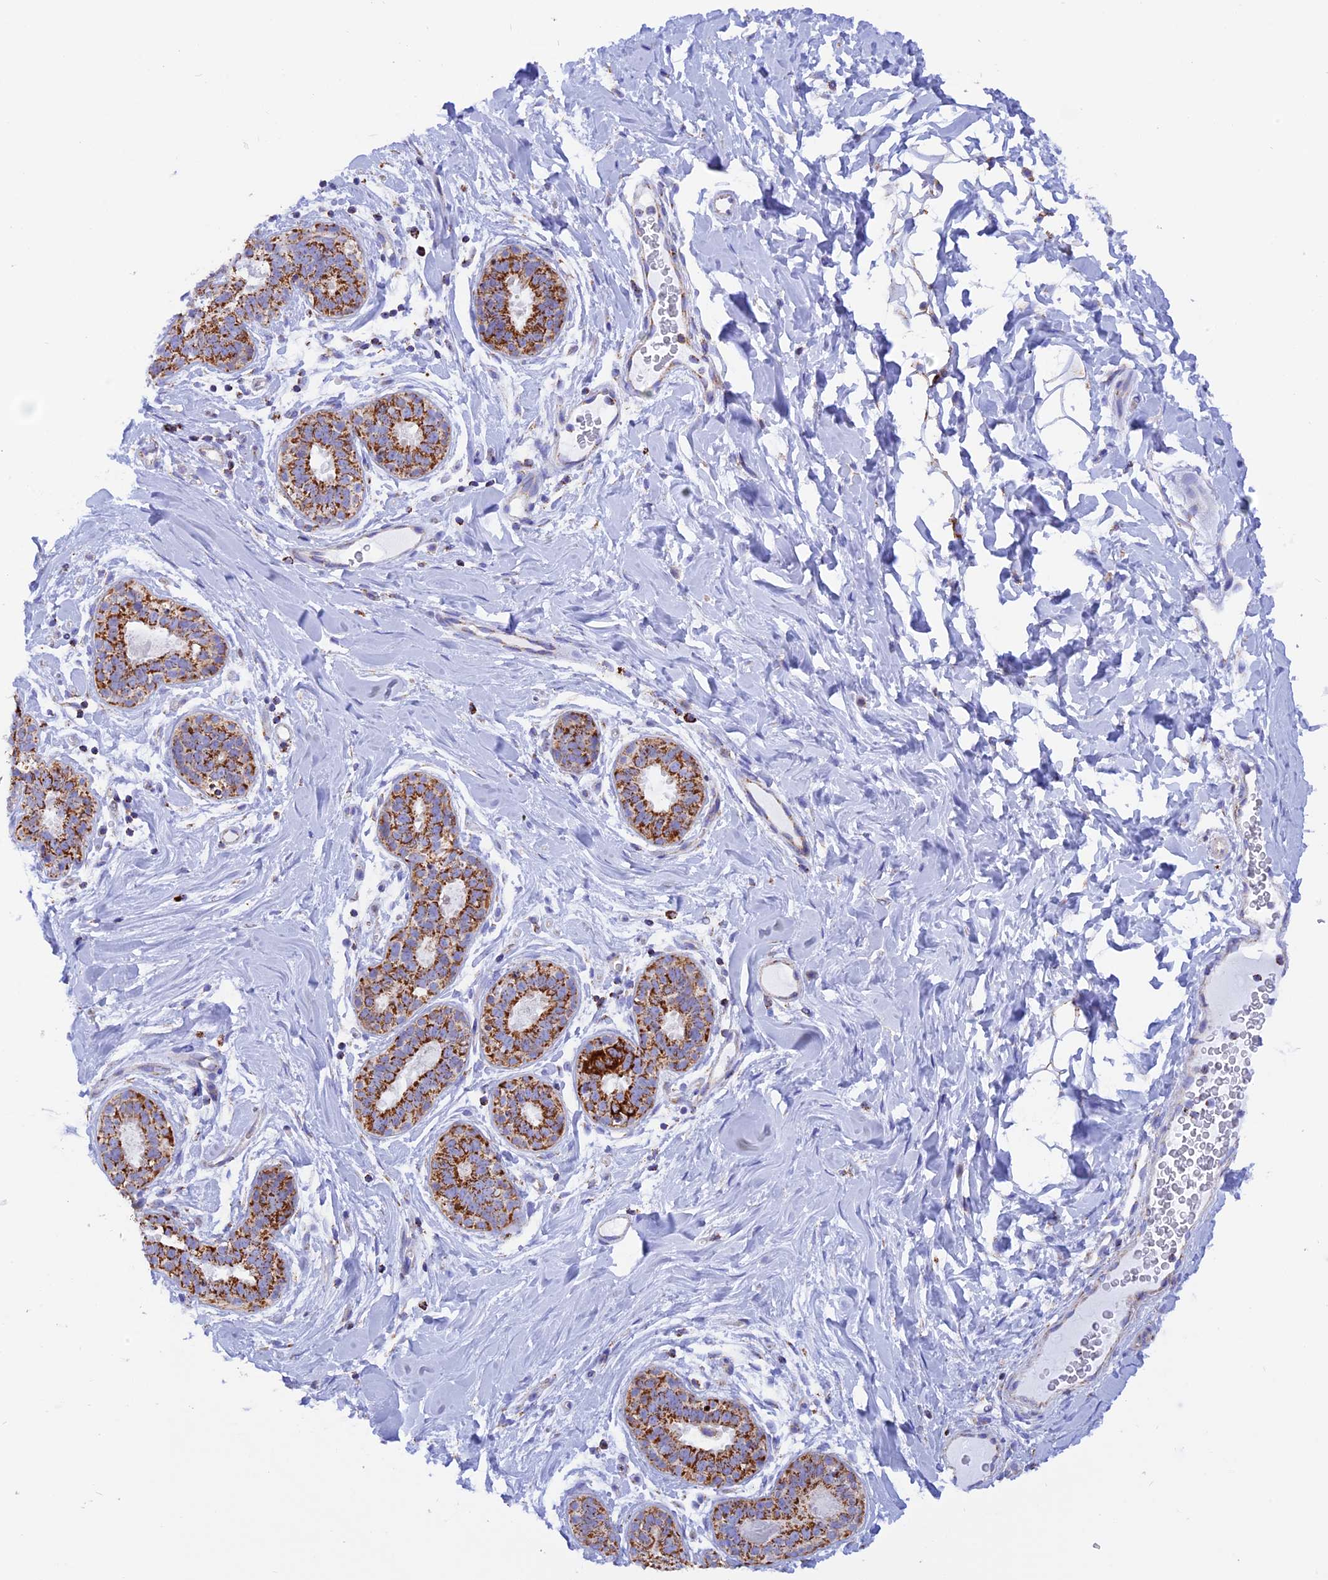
{"staining": {"intensity": "negative", "quantity": "none", "location": "none"}, "tissue": "adipose tissue", "cell_type": "Adipocytes", "image_type": "normal", "snomed": [{"axis": "morphology", "description": "Normal tissue, NOS"}, {"axis": "topography", "description": "Breast"}], "caption": "Immunohistochemical staining of benign human adipose tissue exhibits no significant positivity in adipocytes. The staining is performed using DAB (3,3'-diaminobenzidine) brown chromogen with nuclei counter-stained in using hematoxylin.", "gene": "GCDH", "patient": {"sex": "female", "age": 26}}